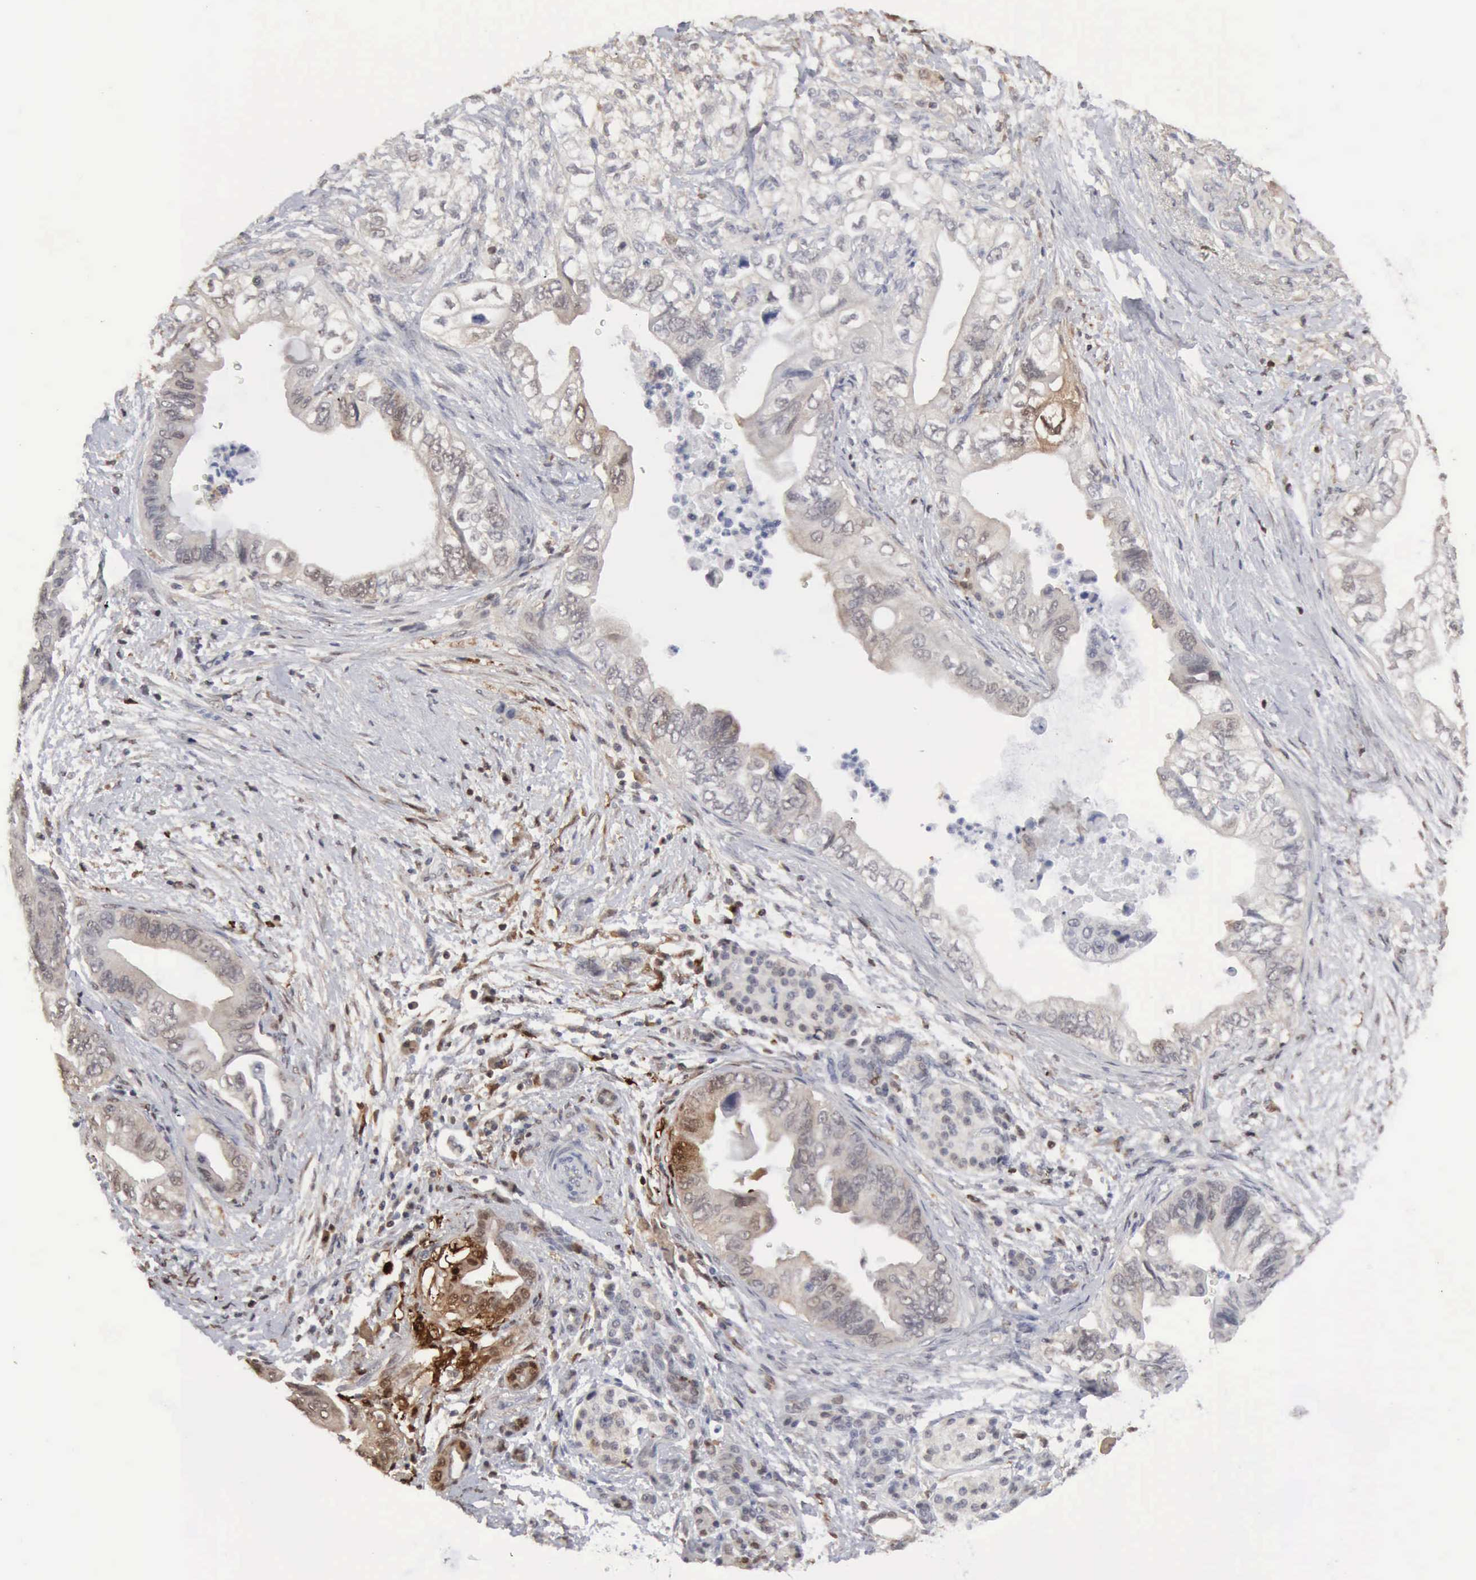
{"staining": {"intensity": "weak", "quantity": "25%-75%", "location": "cytoplasmic/membranous,nuclear"}, "tissue": "pancreatic cancer", "cell_type": "Tumor cells", "image_type": "cancer", "snomed": [{"axis": "morphology", "description": "Adenocarcinoma, NOS"}, {"axis": "topography", "description": "Pancreas"}], "caption": "Pancreatic cancer tissue reveals weak cytoplasmic/membranous and nuclear positivity in about 25%-75% of tumor cells The protein of interest is shown in brown color, while the nuclei are stained blue.", "gene": "STAT1", "patient": {"sex": "female", "age": 66}}